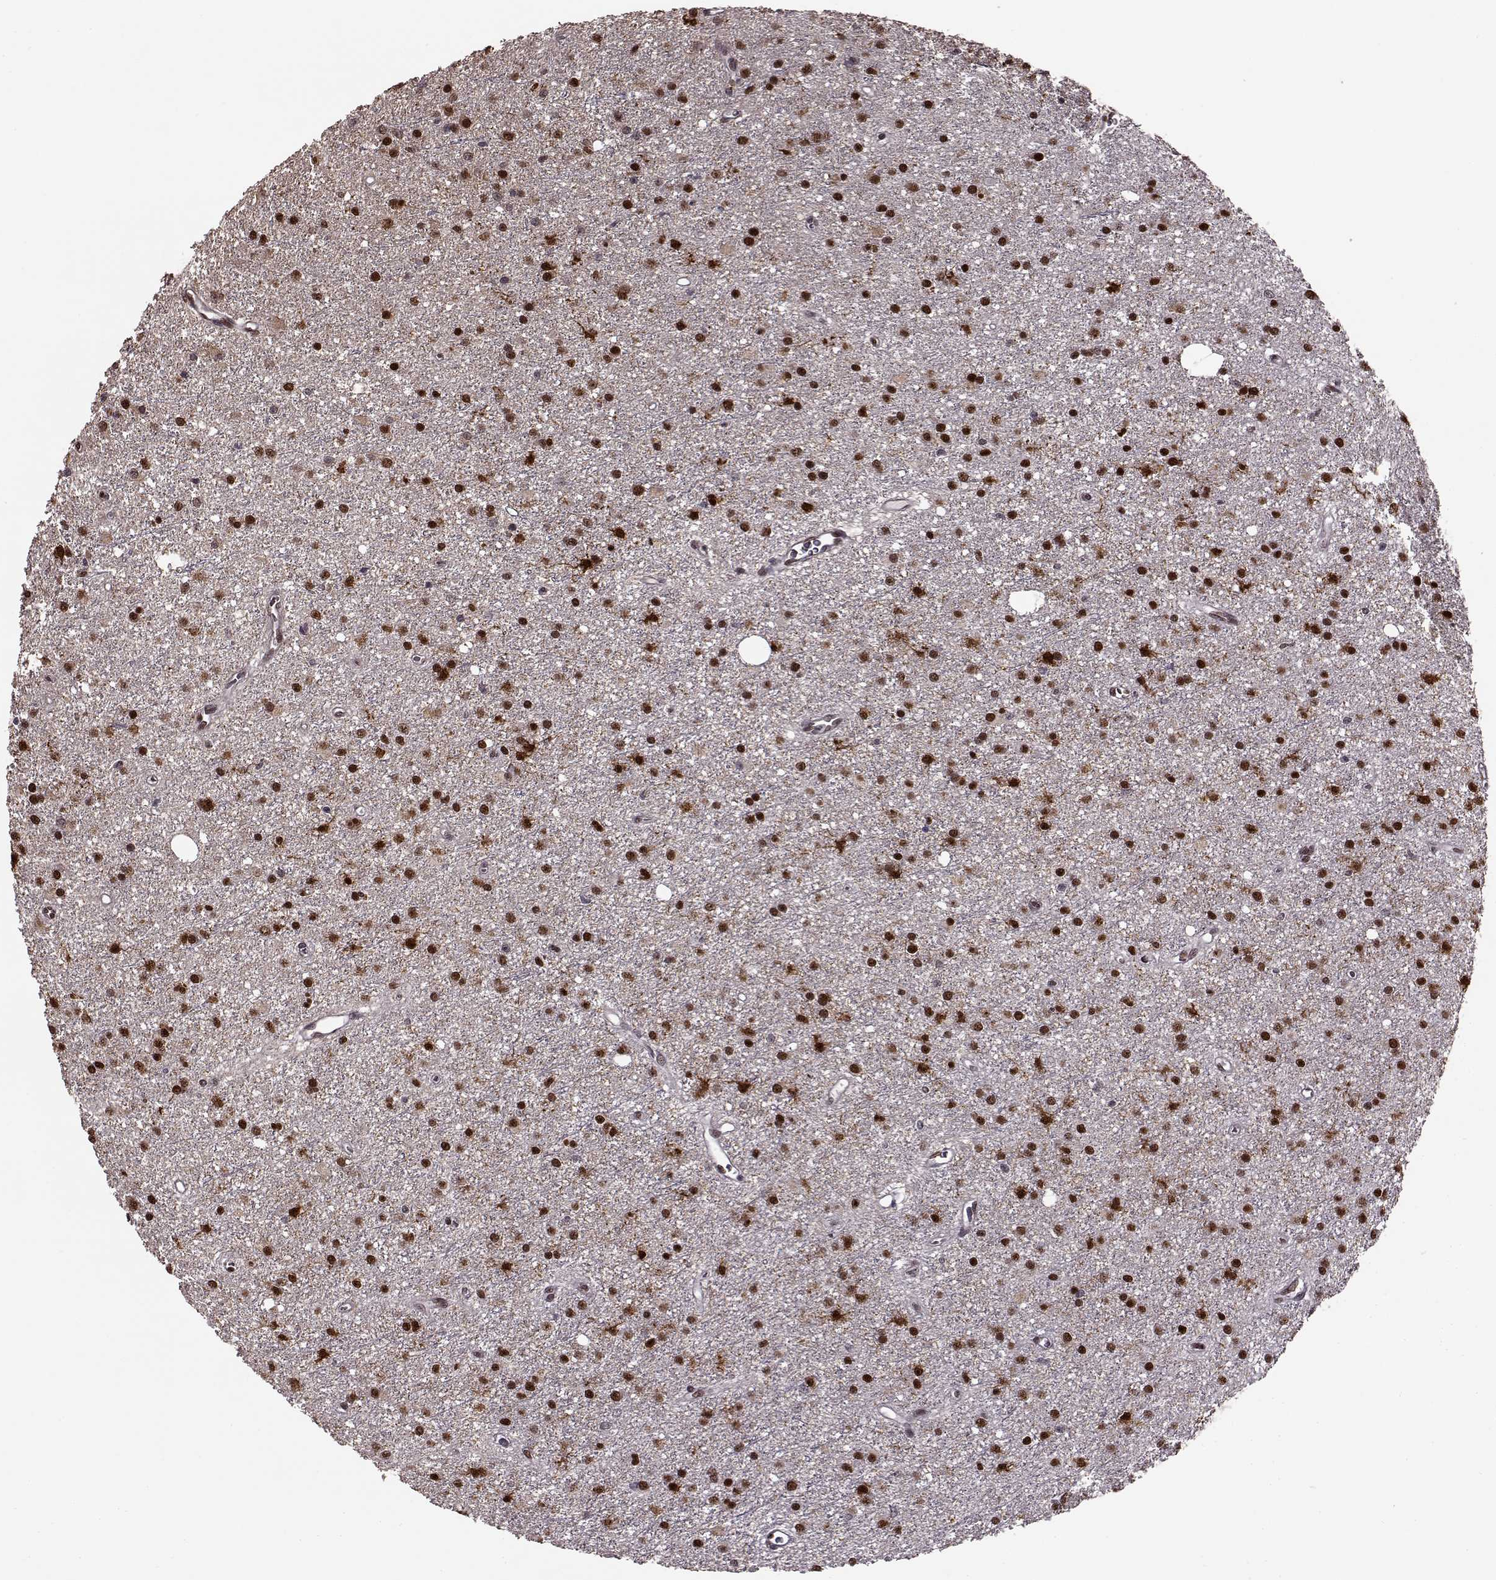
{"staining": {"intensity": "strong", "quantity": ">75%", "location": "nuclear"}, "tissue": "glioma", "cell_type": "Tumor cells", "image_type": "cancer", "snomed": [{"axis": "morphology", "description": "Glioma, malignant, Low grade"}, {"axis": "topography", "description": "Brain"}], "caption": "A photomicrograph showing strong nuclear positivity in approximately >75% of tumor cells in low-grade glioma (malignant), as visualized by brown immunohistochemical staining.", "gene": "FTO", "patient": {"sex": "male", "age": 27}}